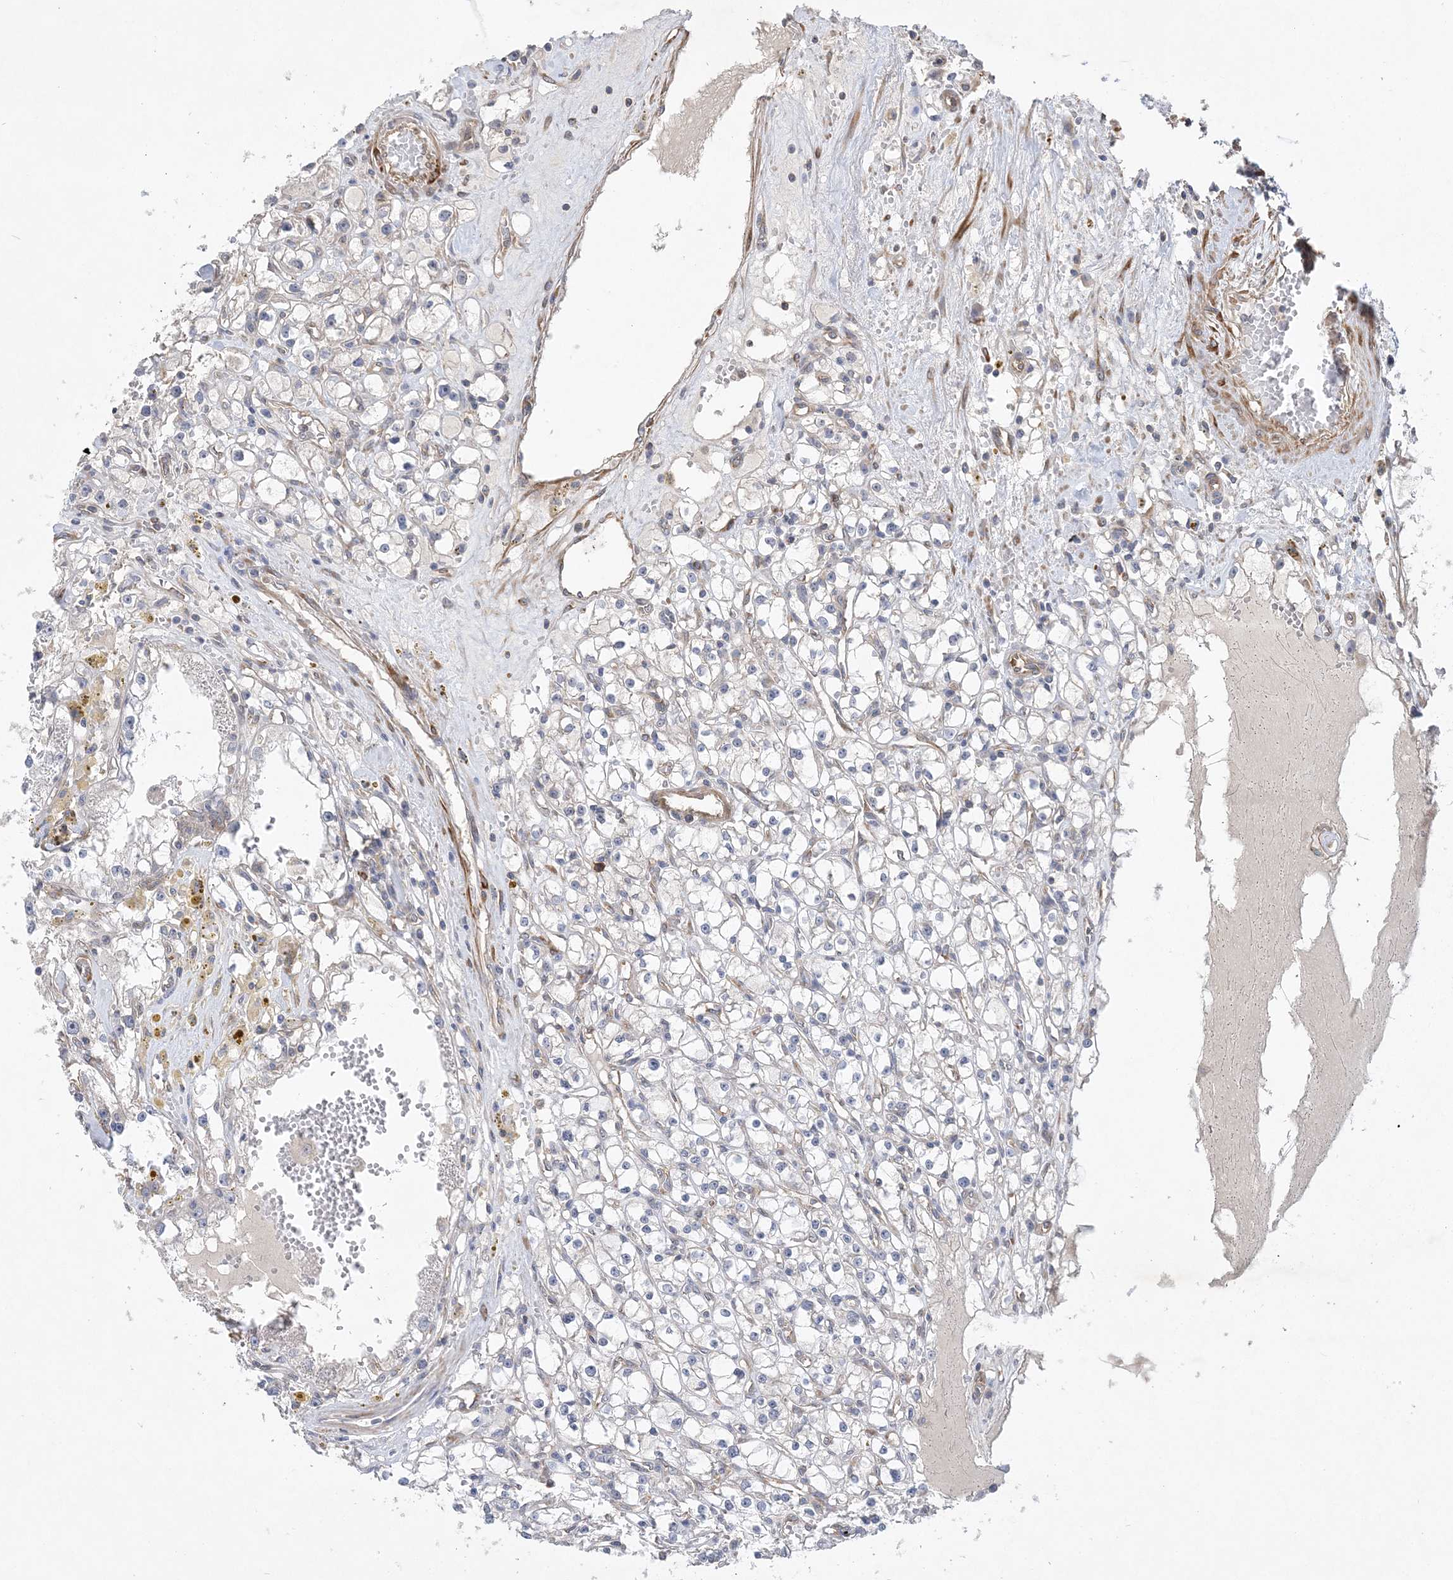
{"staining": {"intensity": "negative", "quantity": "none", "location": "none"}, "tissue": "renal cancer", "cell_type": "Tumor cells", "image_type": "cancer", "snomed": [{"axis": "morphology", "description": "Adenocarcinoma, NOS"}, {"axis": "topography", "description": "Kidney"}], "caption": "High magnification brightfield microscopy of renal adenocarcinoma stained with DAB (brown) and counterstained with hematoxylin (blue): tumor cells show no significant positivity. (Immunohistochemistry, brightfield microscopy, high magnification).", "gene": "MAP4K5", "patient": {"sex": "male", "age": 56}}